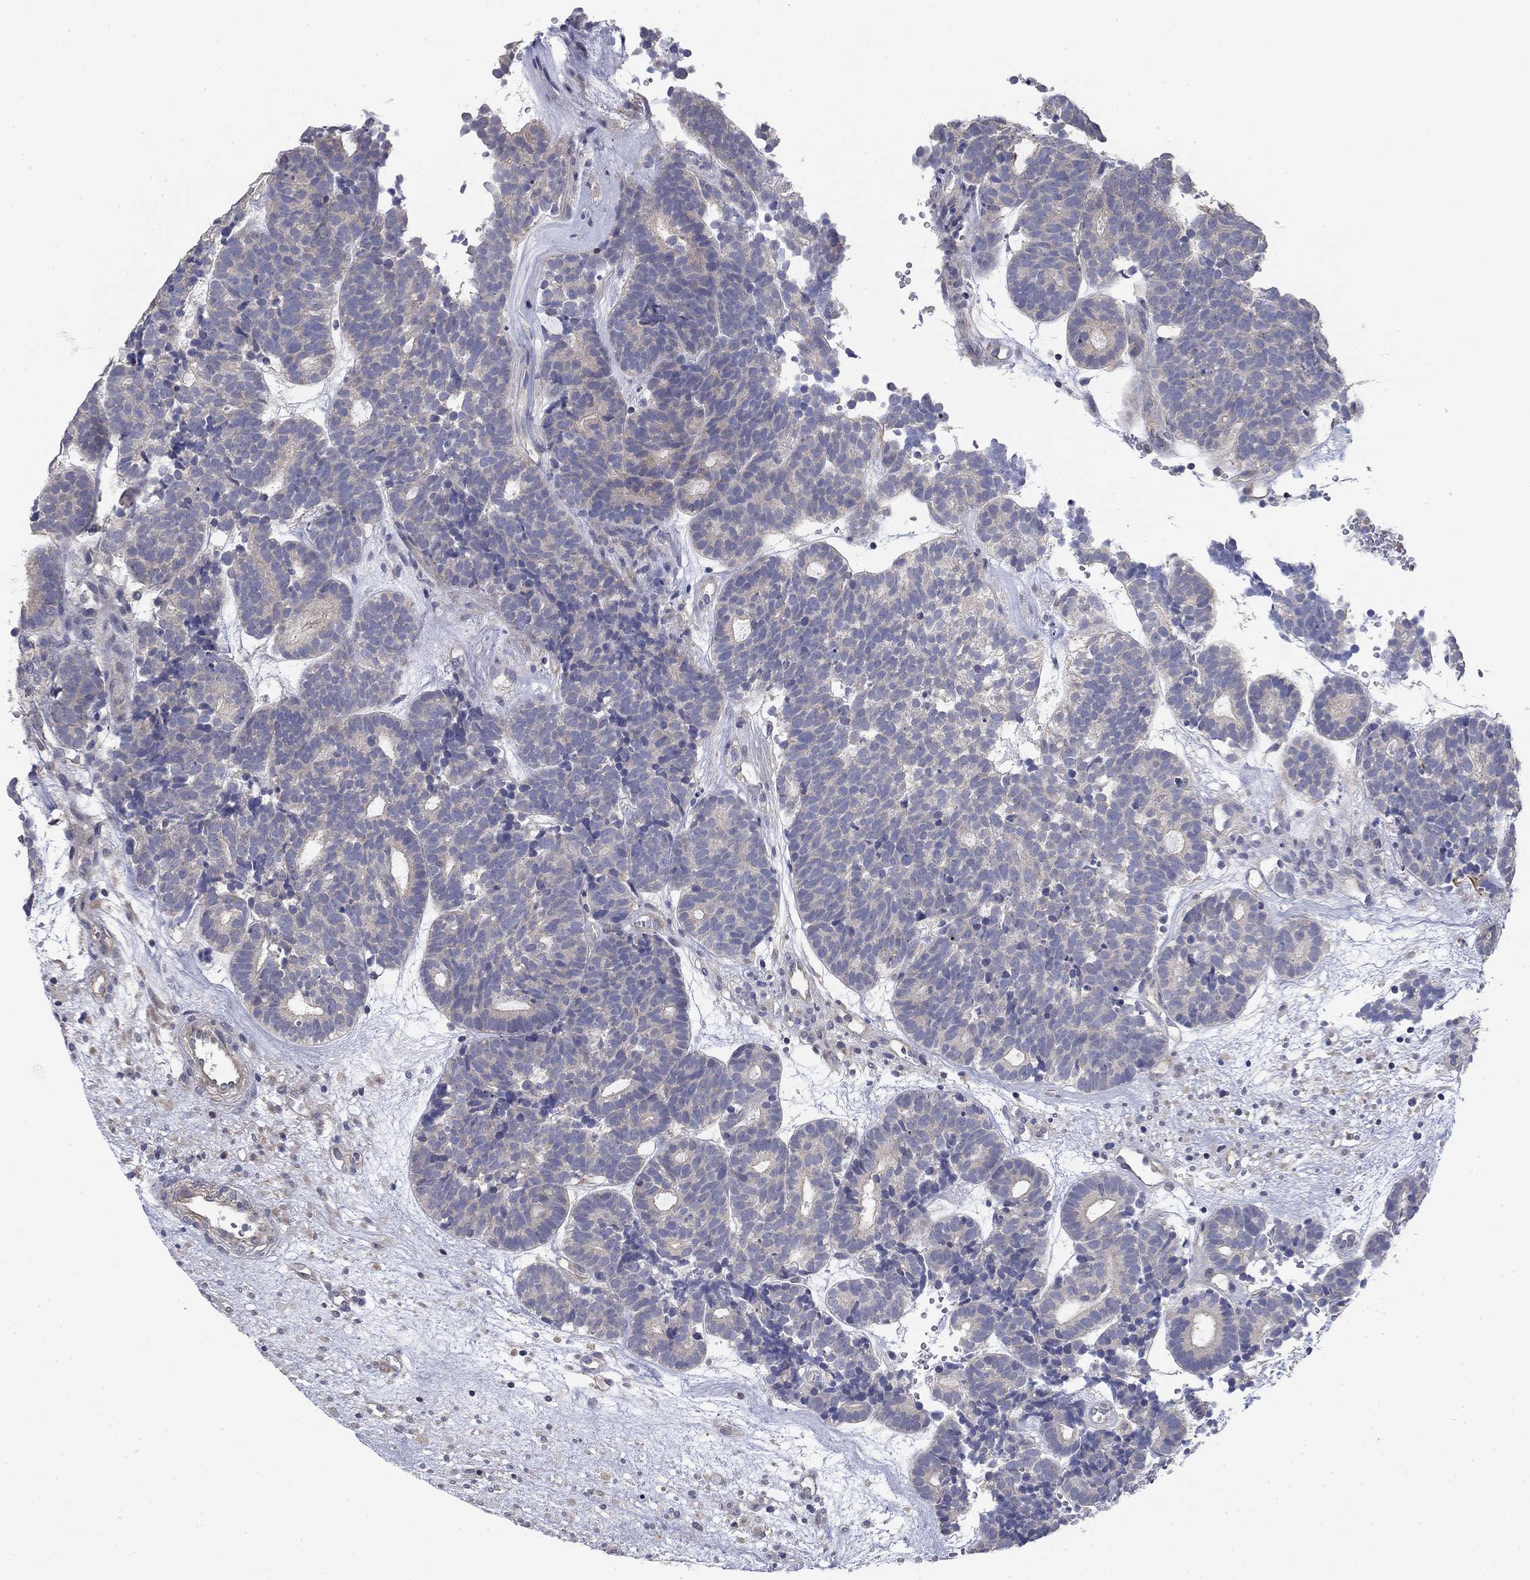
{"staining": {"intensity": "negative", "quantity": "none", "location": "none"}, "tissue": "head and neck cancer", "cell_type": "Tumor cells", "image_type": "cancer", "snomed": [{"axis": "morphology", "description": "Adenocarcinoma, NOS"}, {"axis": "topography", "description": "Head-Neck"}], "caption": "Tumor cells show no significant protein staining in head and neck cancer (adenocarcinoma). Nuclei are stained in blue.", "gene": "GRK7", "patient": {"sex": "female", "age": 81}}